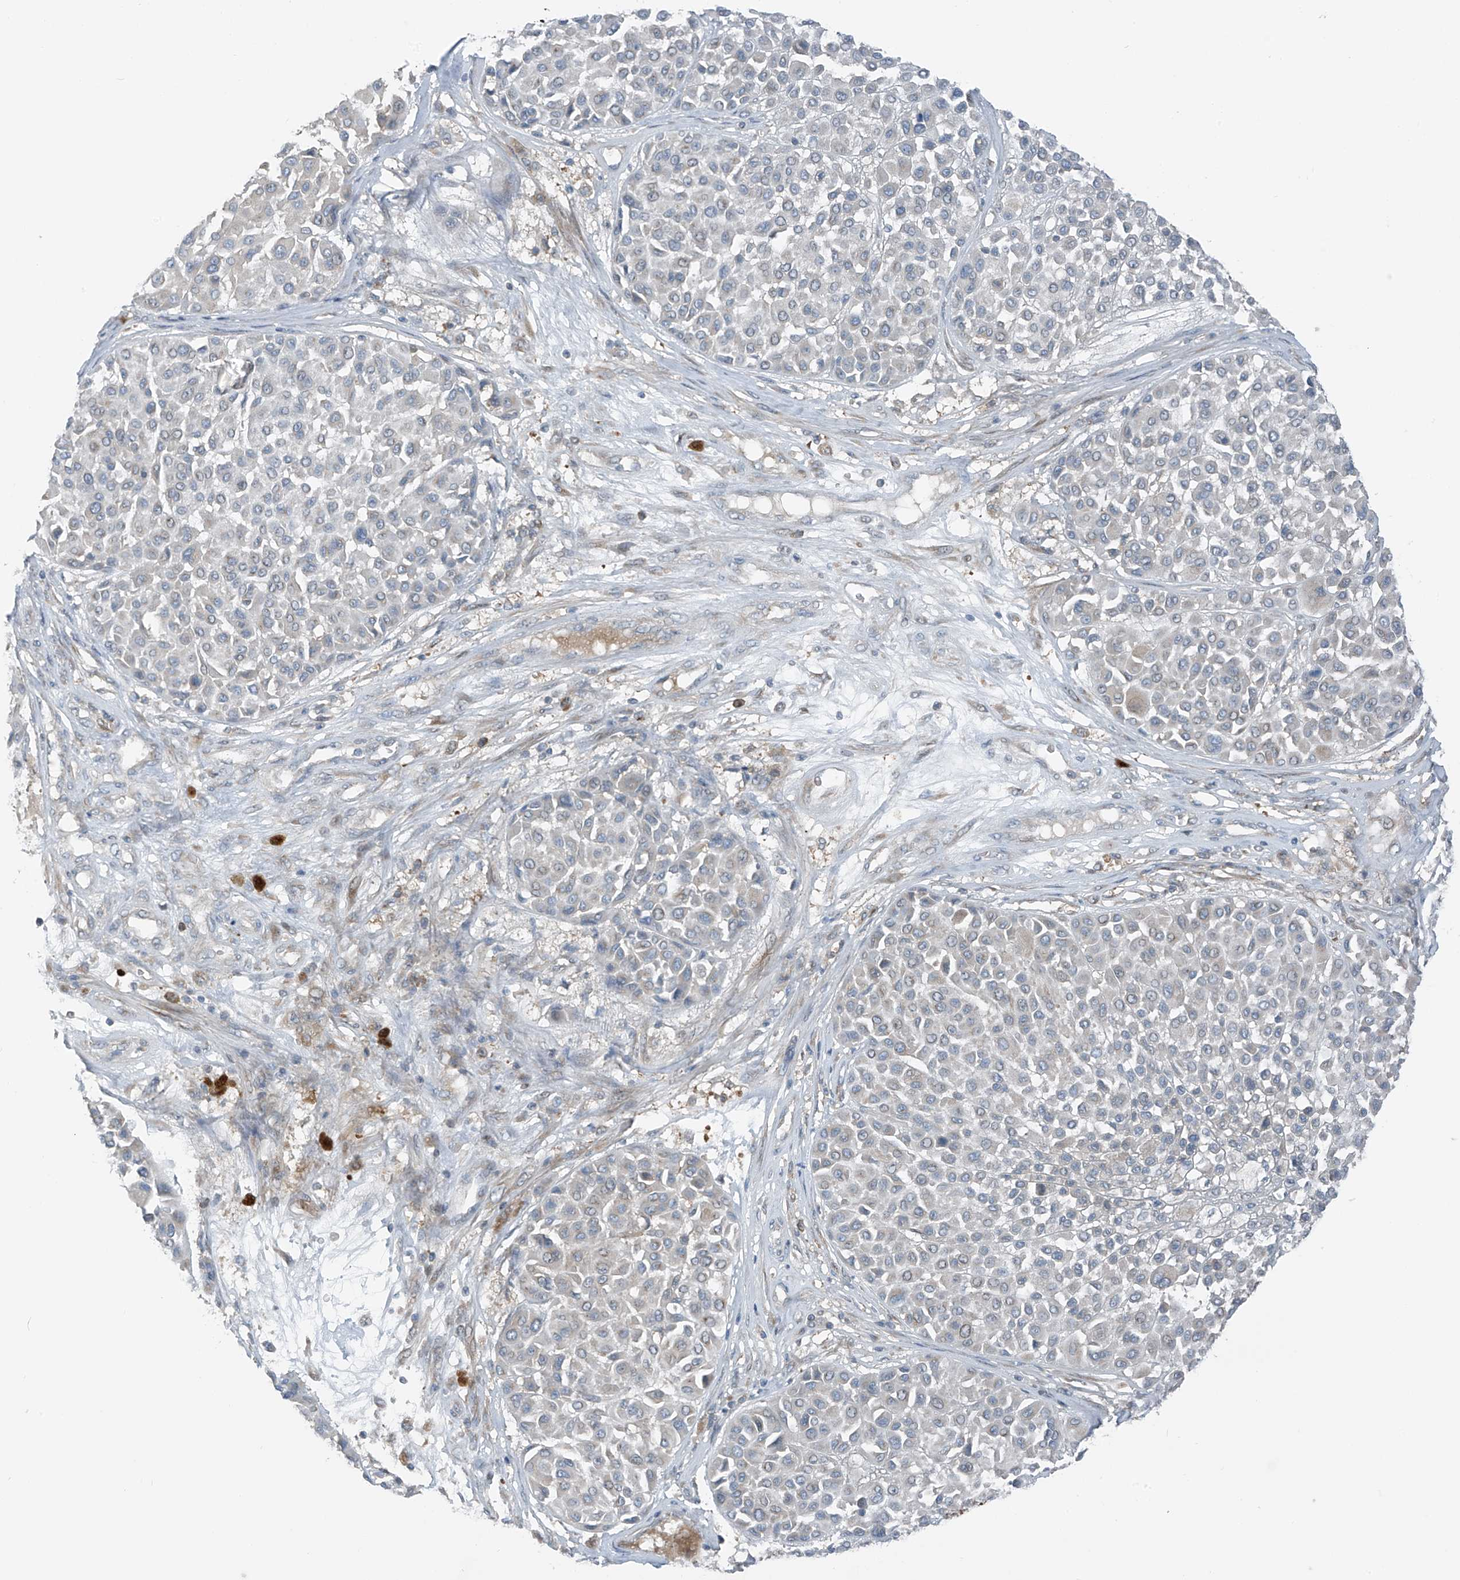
{"staining": {"intensity": "negative", "quantity": "none", "location": "none"}, "tissue": "melanoma", "cell_type": "Tumor cells", "image_type": "cancer", "snomed": [{"axis": "morphology", "description": "Malignant melanoma, Metastatic site"}, {"axis": "topography", "description": "Soft tissue"}], "caption": "Micrograph shows no protein expression in tumor cells of malignant melanoma (metastatic site) tissue.", "gene": "SLC12A6", "patient": {"sex": "male", "age": 41}}